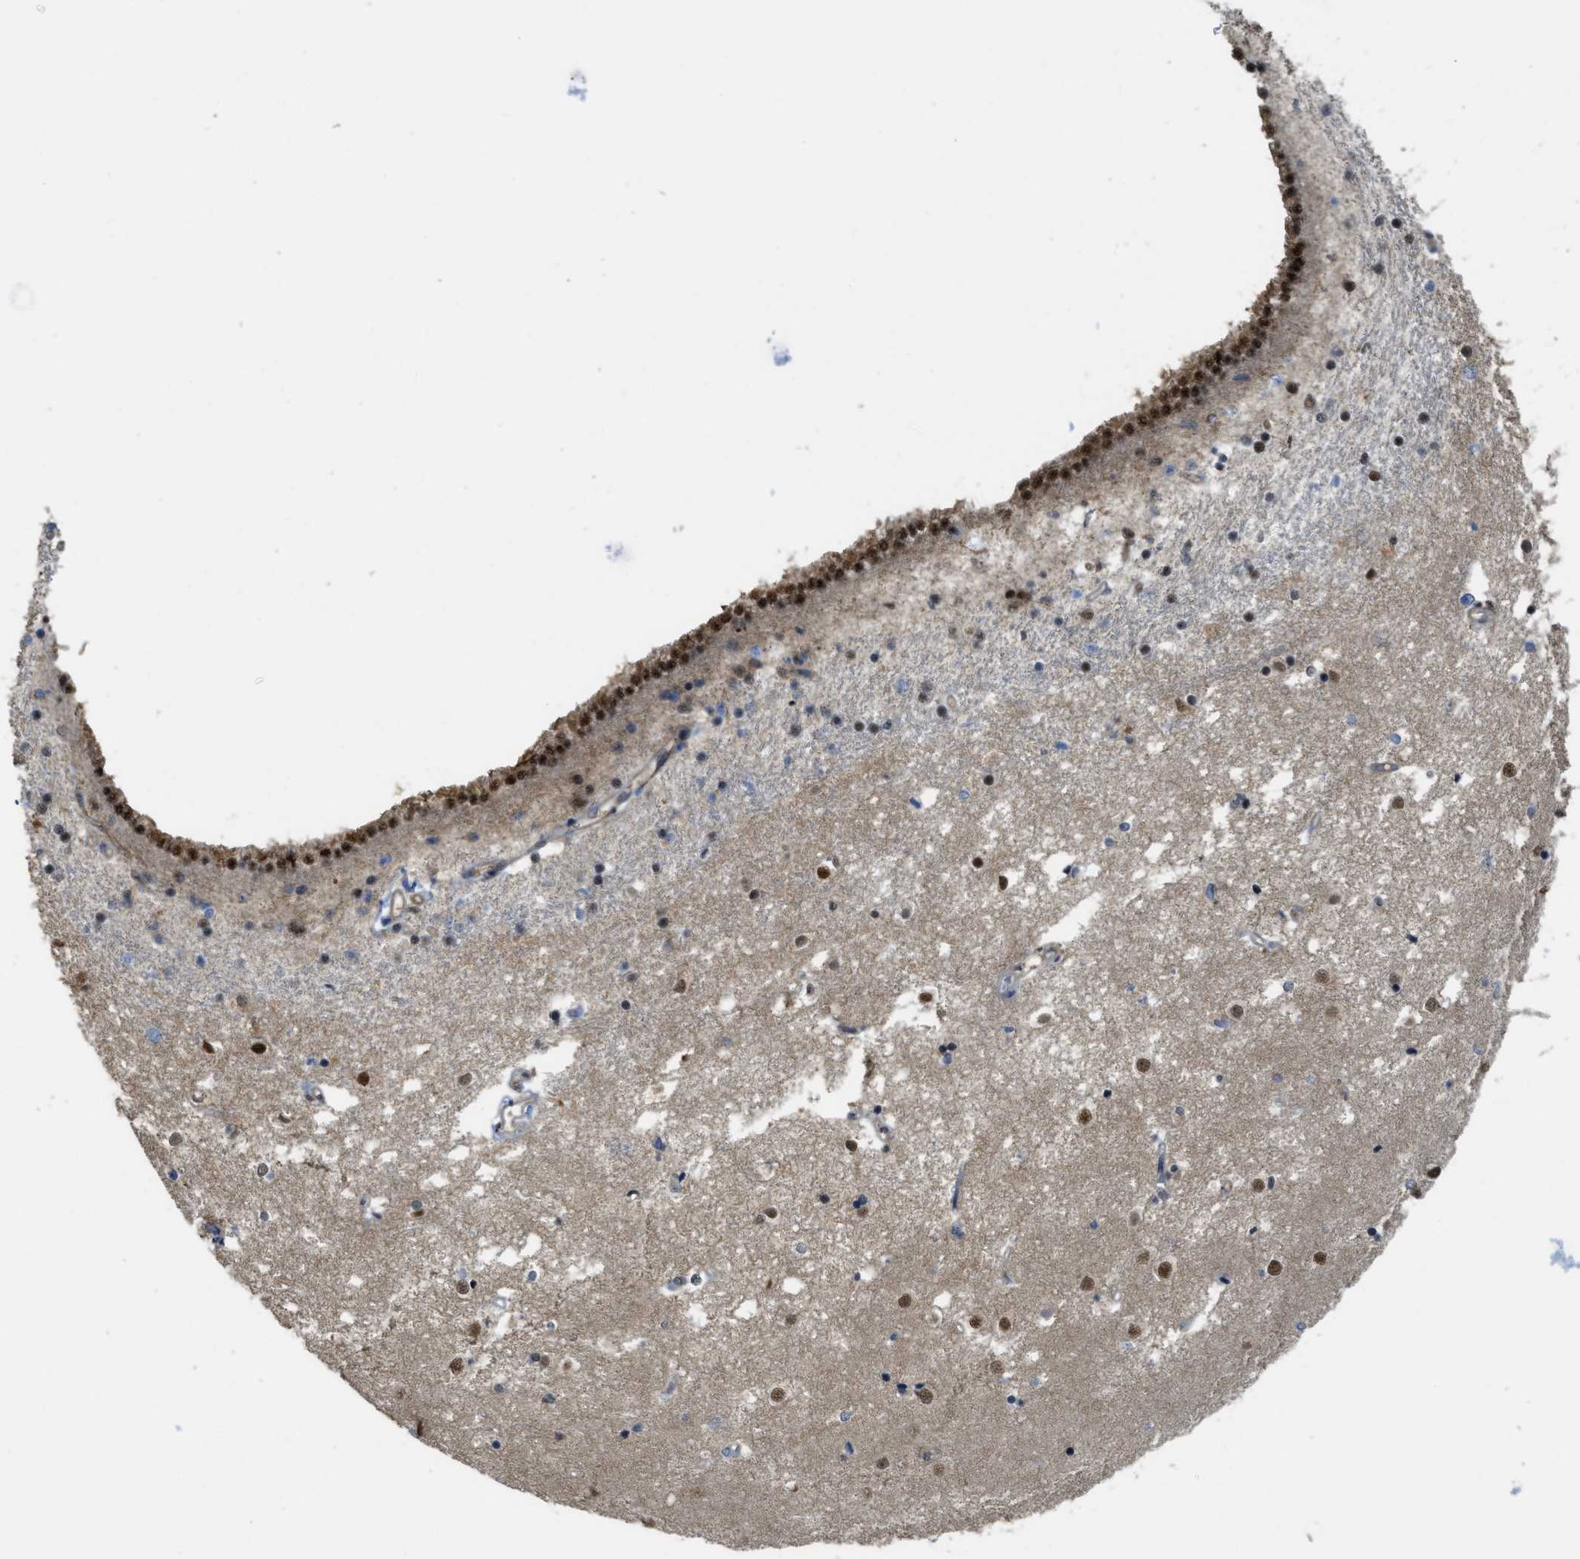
{"staining": {"intensity": "strong", "quantity": "25%-75%", "location": "nuclear"}, "tissue": "caudate", "cell_type": "Glial cells", "image_type": "normal", "snomed": [{"axis": "morphology", "description": "Normal tissue, NOS"}, {"axis": "topography", "description": "Lateral ventricle wall"}], "caption": "A micrograph of human caudate stained for a protein displays strong nuclear brown staining in glial cells. (DAB (3,3'-diaminobenzidine) IHC with brightfield microscopy, high magnification).", "gene": "PSMC5", "patient": {"sex": "male", "age": 45}}